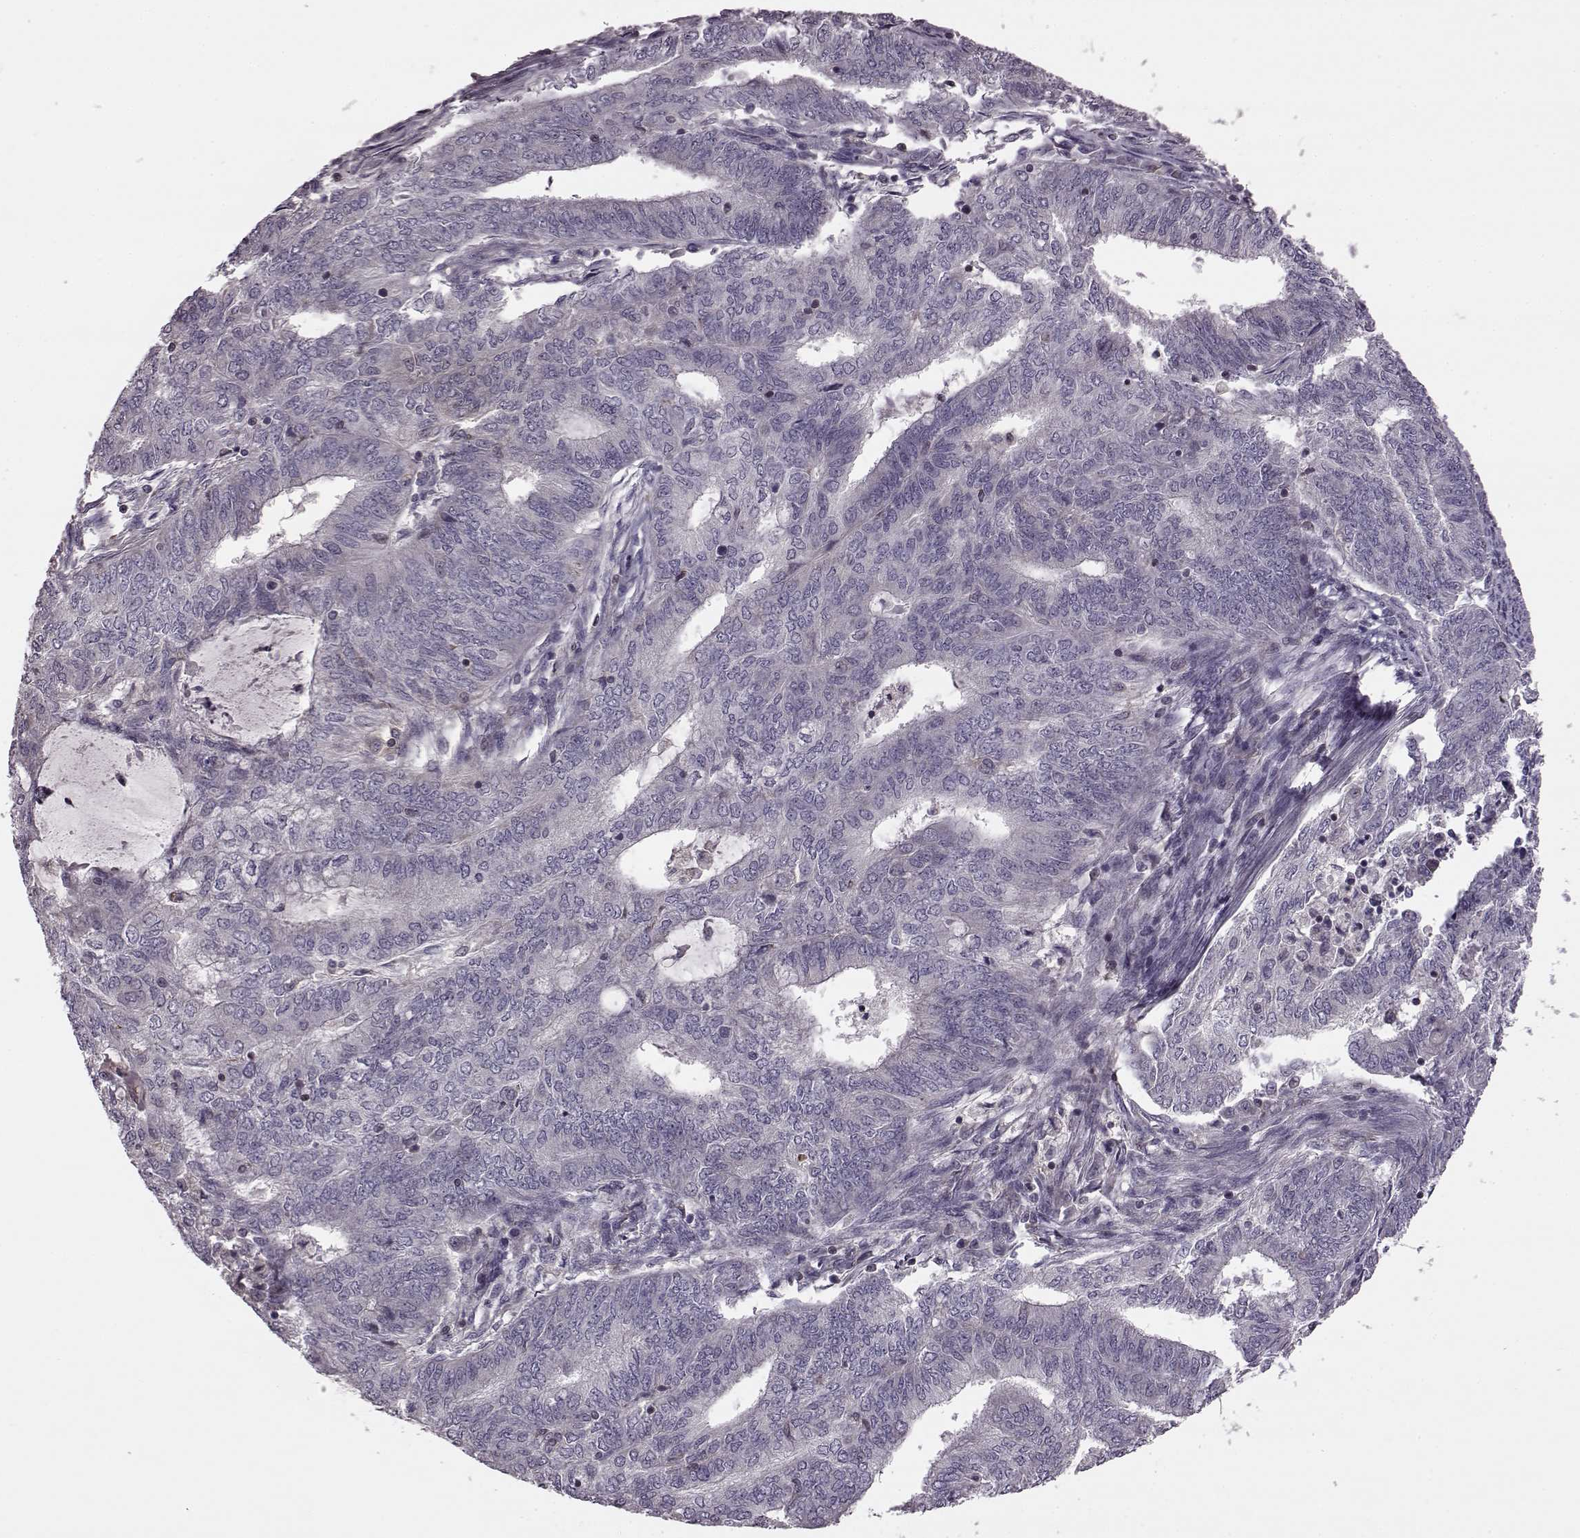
{"staining": {"intensity": "negative", "quantity": "none", "location": "none"}, "tissue": "endometrial cancer", "cell_type": "Tumor cells", "image_type": "cancer", "snomed": [{"axis": "morphology", "description": "Adenocarcinoma, NOS"}, {"axis": "topography", "description": "Endometrium"}], "caption": "High magnification brightfield microscopy of endometrial adenocarcinoma stained with DAB (3,3'-diaminobenzidine) (brown) and counterstained with hematoxylin (blue): tumor cells show no significant expression.", "gene": "CDC42SE1", "patient": {"sex": "female", "age": 62}}